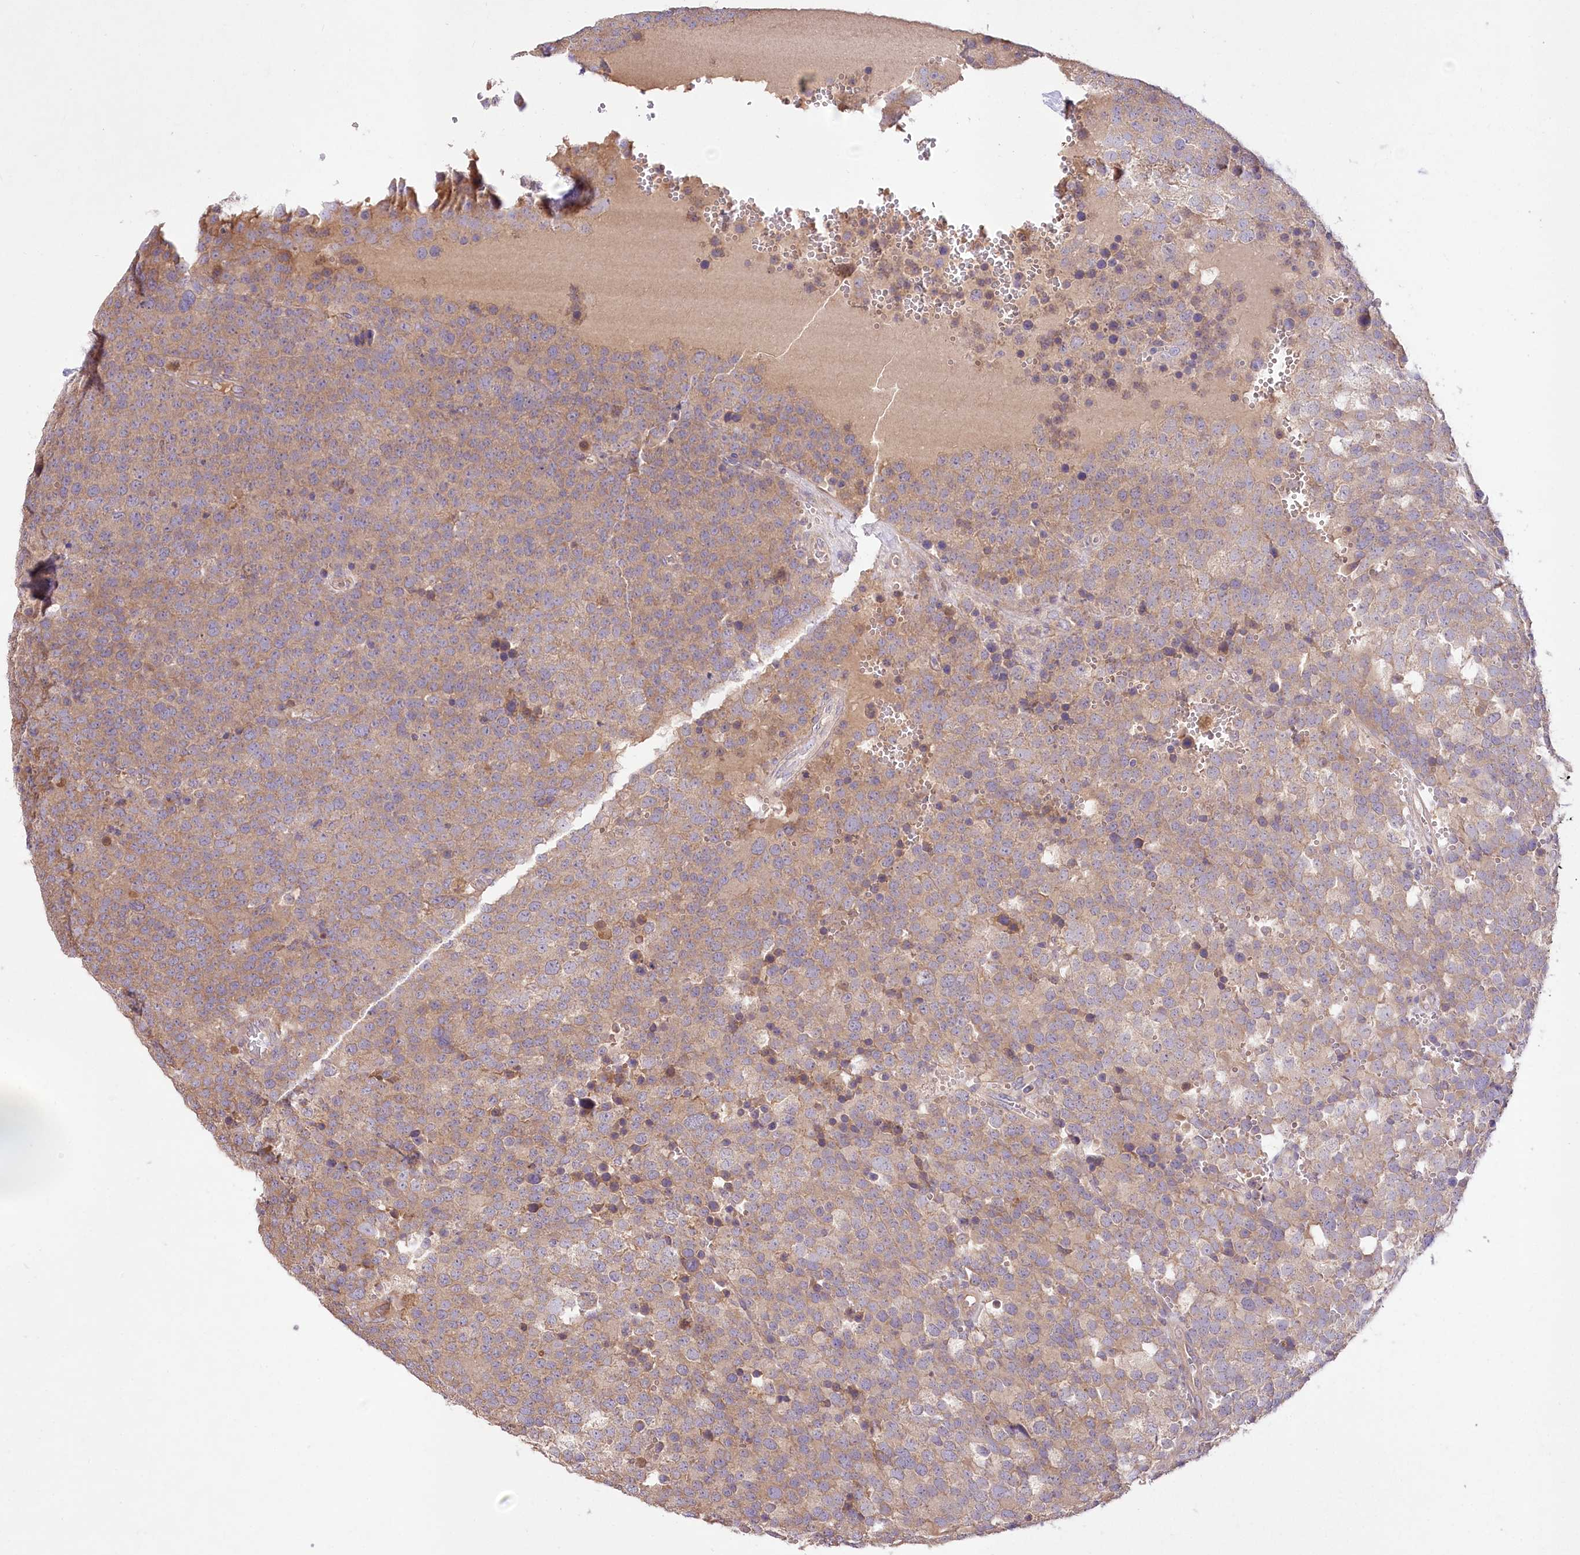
{"staining": {"intensity": "weak", "quantity": ">75%", "location": "cytoplasmic/membranous"}, "tissue": "testis cancer", "cell_type": "Tumor cells", "image_type": "cancer", "snomed": [{"axis": "morphology", "description": "Seminoma, NOS"}, {"axis": "topography", "description": "Testis"}], "caption": "Immunohistochemistry (IHC) staining of seminoma (testis), which displays low levels of weak cytoplasmic/membranous positivity in about >75% of tumor cells indicating weak cytoplasmic/membranous protein staining. The staining was performed using DAB (3,3'-diaminobenzidine) (brown) for protein detection and nuclei were counterstained in hematoxylin (blue).", "gene": "PBLD", "patient": {"sex": "male", "age": 71}}